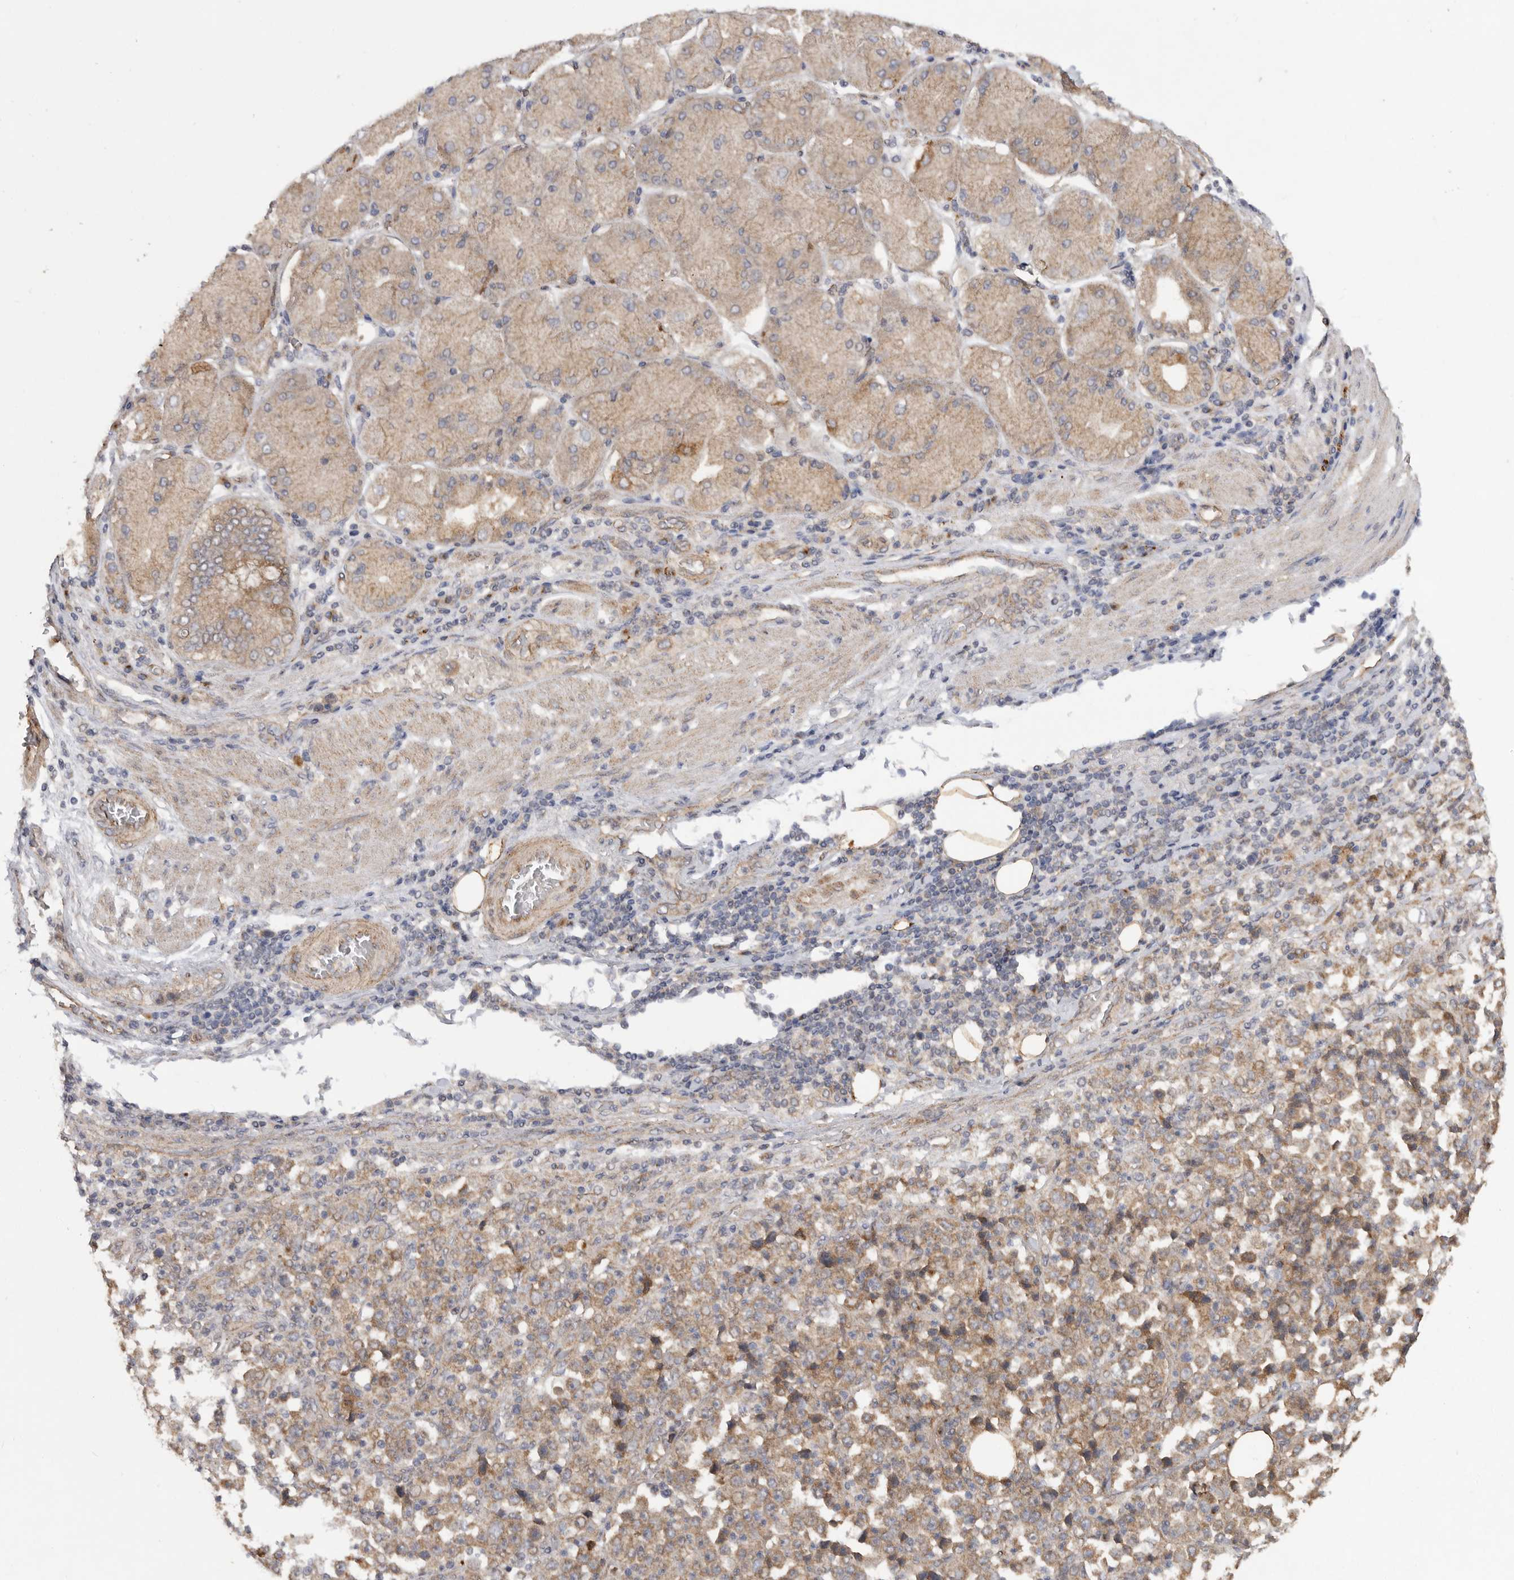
{"staining": {"intensity": "moderate", "quantity": ">75%", "location": "cytoplasmic/membranous"}, "tissue": "stomach cancer", "cell_type": "Tumor cells", "image_type": "cancer", "snomed": [{"axis": "morphology", "description": "Normal tissue, NOS"}, {"axis": "morphology", "description": "Adenocarcinoma, NOS"}, {"axis": "topography", "description": "Stomach, upper"}, {"axis": "topography", "description": "Stomach"}], "caption": "The photomicrograph displays staining of stomach cancer, revealing moderate cytoplasmic/membranous protein staining (brown color) within tumor cells.", "gene": "PODXL2", "patient": {"sex": "male", "age": 59}}